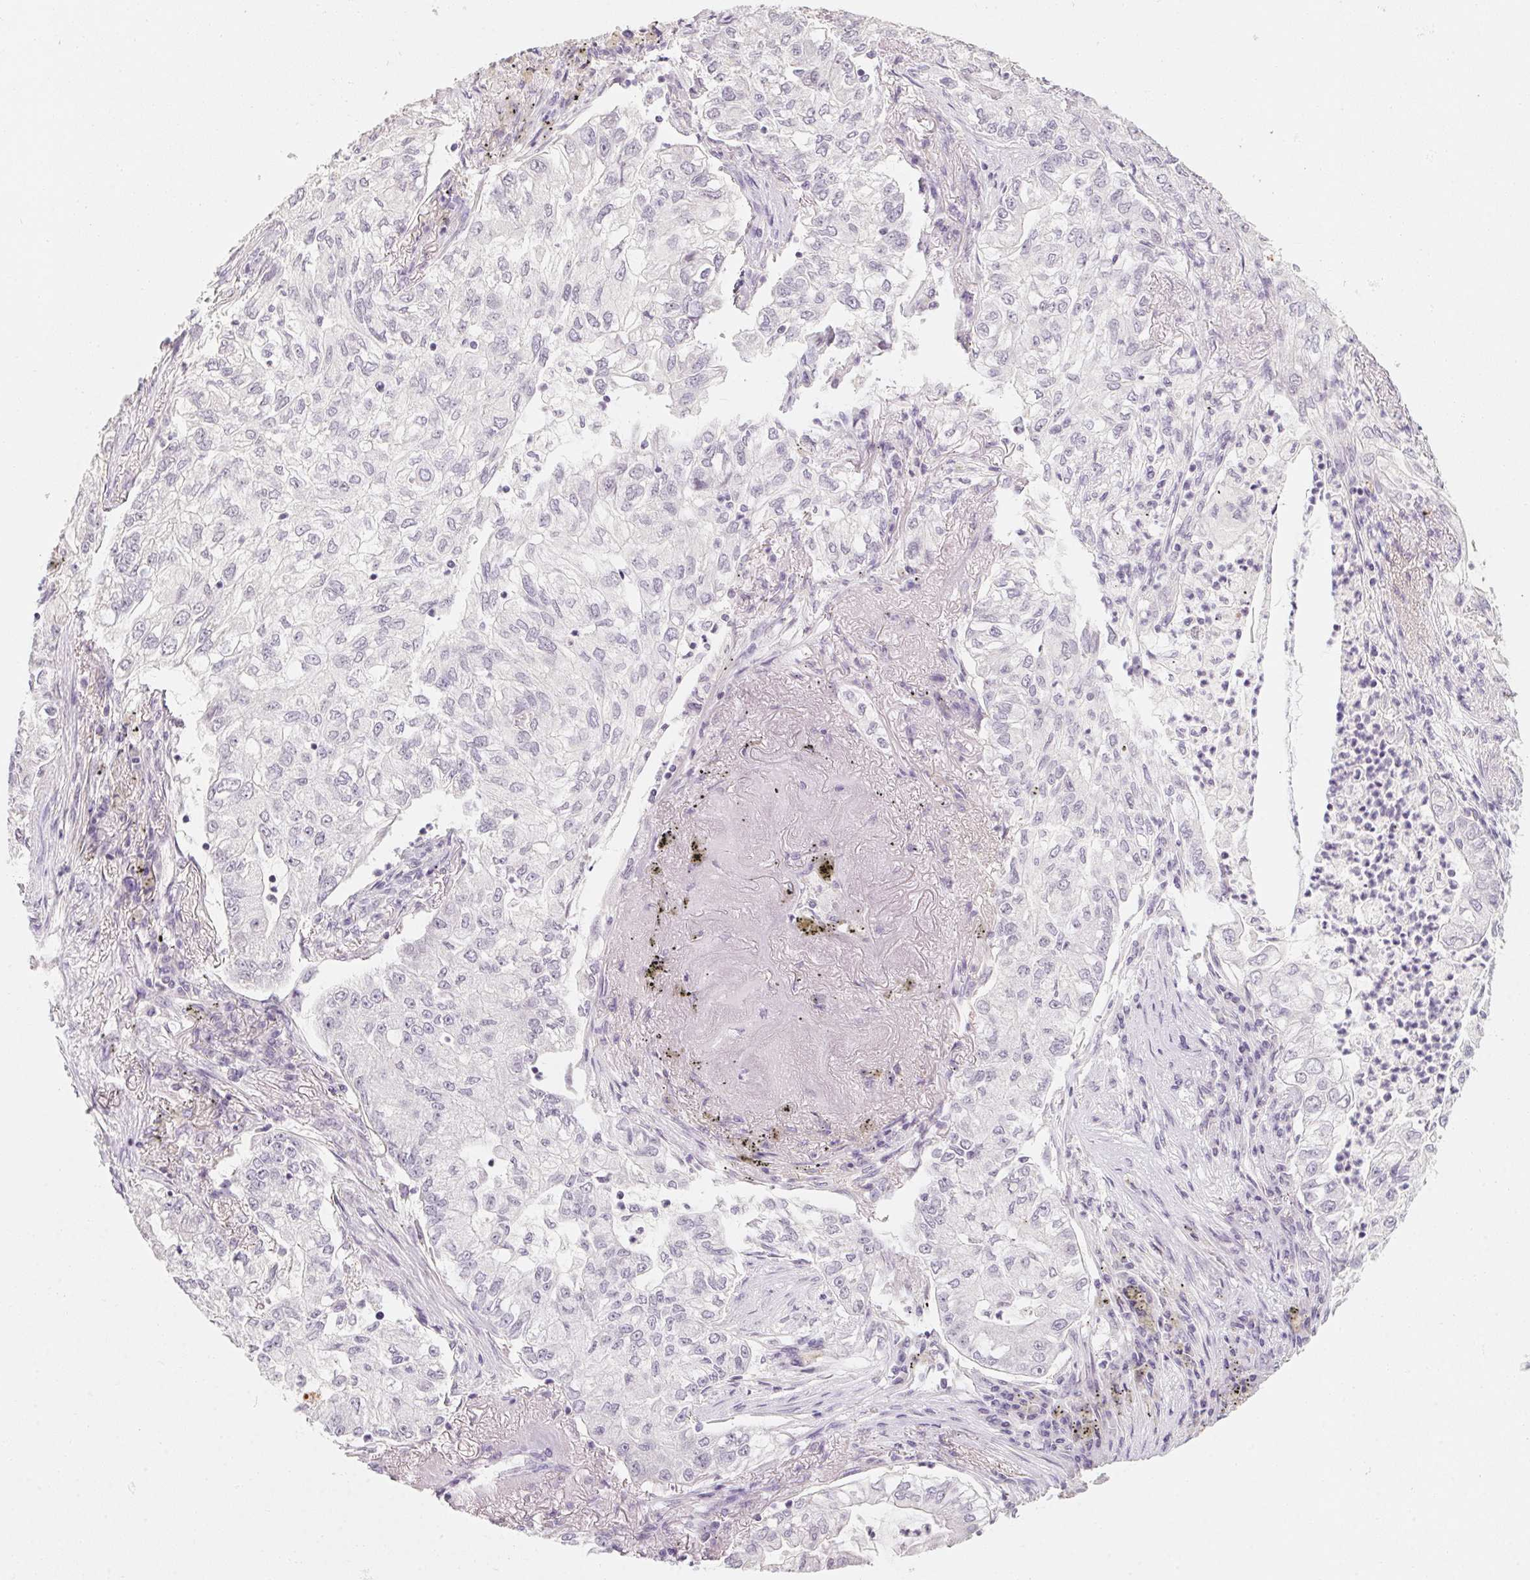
{"staining": {"intensity": "negative", "quantity": "none", "location": "none"}, "tissue": "lung cancer", "cell_type": "Tumor cells", "image_type": "cancer", "snomed": [{"axis": "morphology", "description": "Adenocarcinoma, NOS"}, {"axis": "topography", "description": "Lung"}], "caption": "Tumor cells show no significant protein positivity in adenocarcinoma (lung).", "gene": "CAPZA3", "patient": {"sex": "female", "age": 73}}